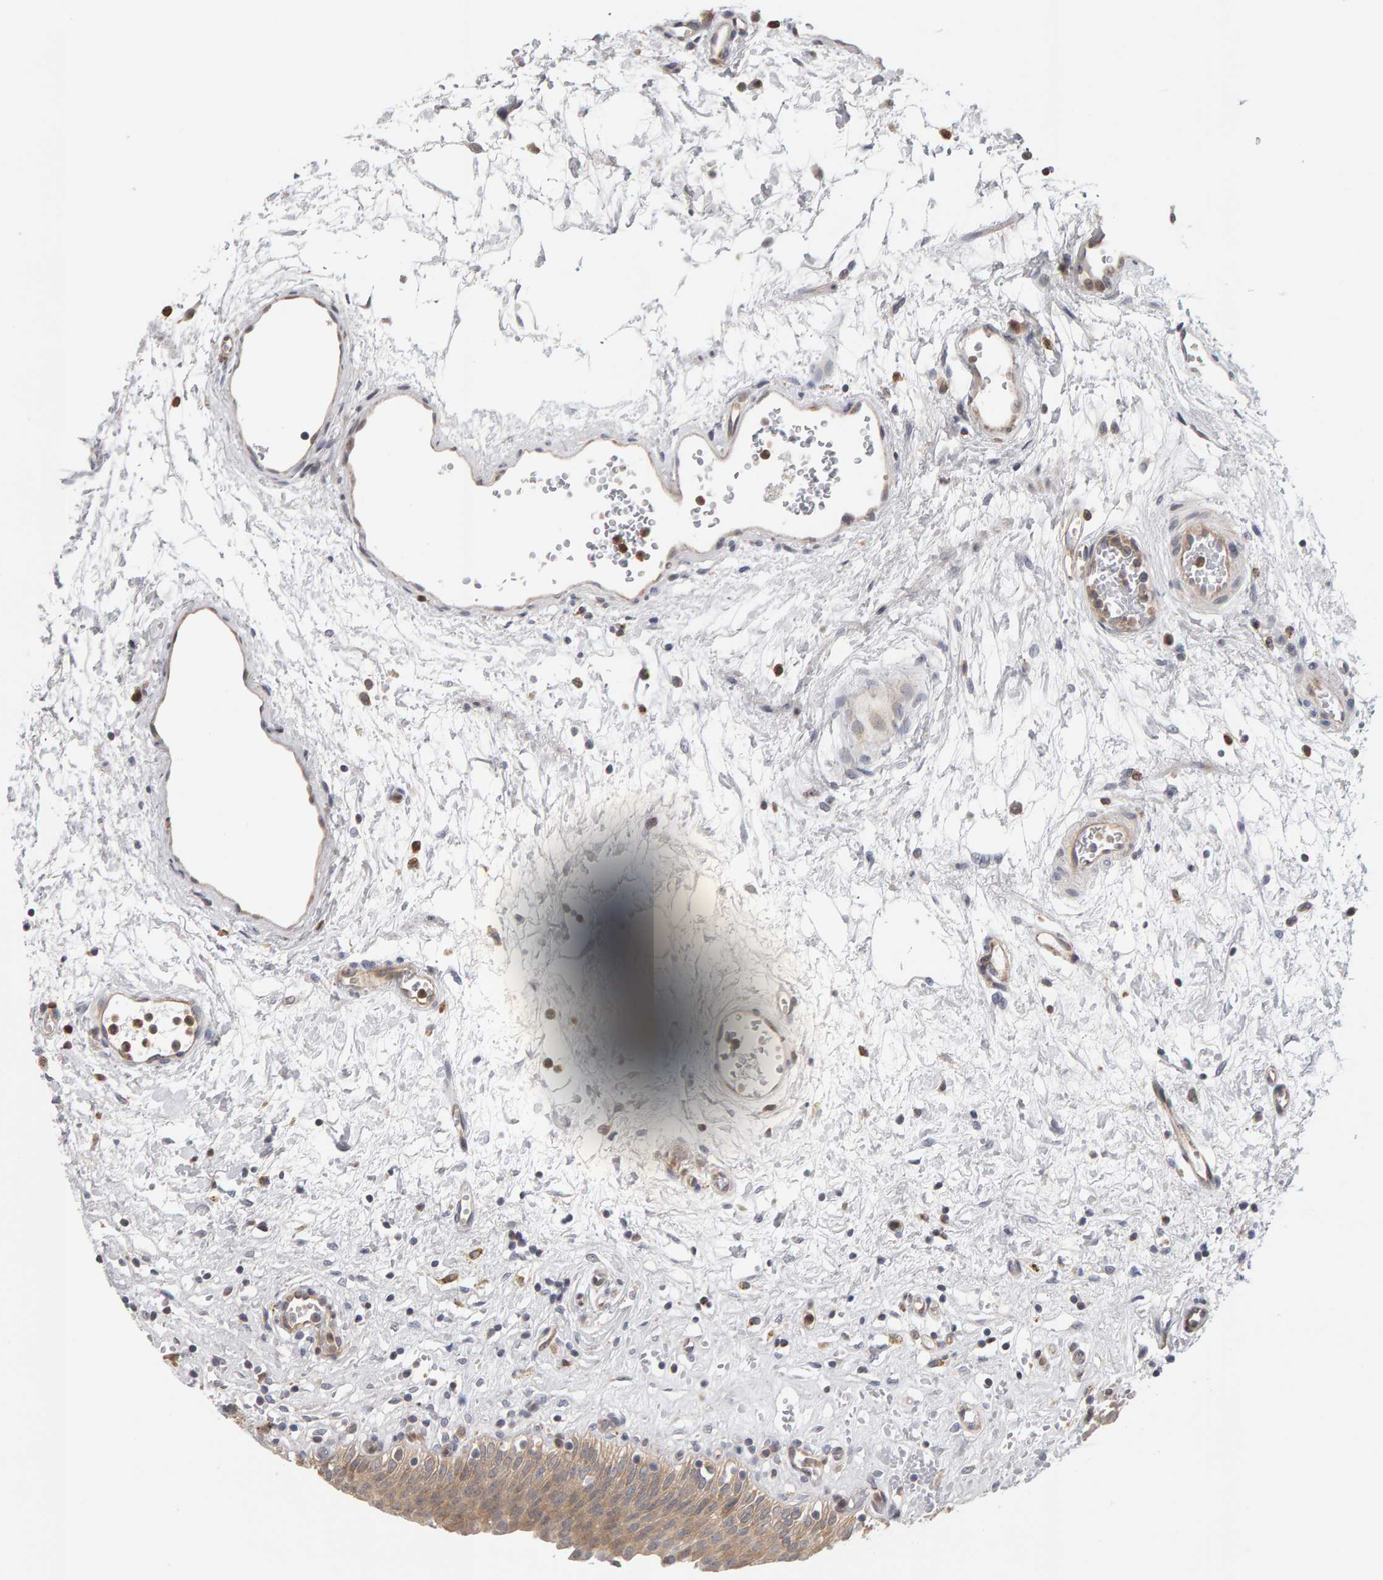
{"staining": {"intensity": "moderate", "quantity": ">75%", "location": "cytoplasmic/membranous"}, "tissue": "urinary bladder", "cell_type": "Urothelial cells", "image_type": "normal", "snomed": [{"axis": "morphology", "description": "Urothelial carcinoma, High grade"}, {"axis": "topography", "description": "Urinary bladder"}], "caption": "Urothelial cells reveal medium levels of moderate cytoplasmic/membranous expression in about >75% of cells in benign urinary bladder.", "gene": "MSRA", "patient": {"sex": "male", "age": 46}}